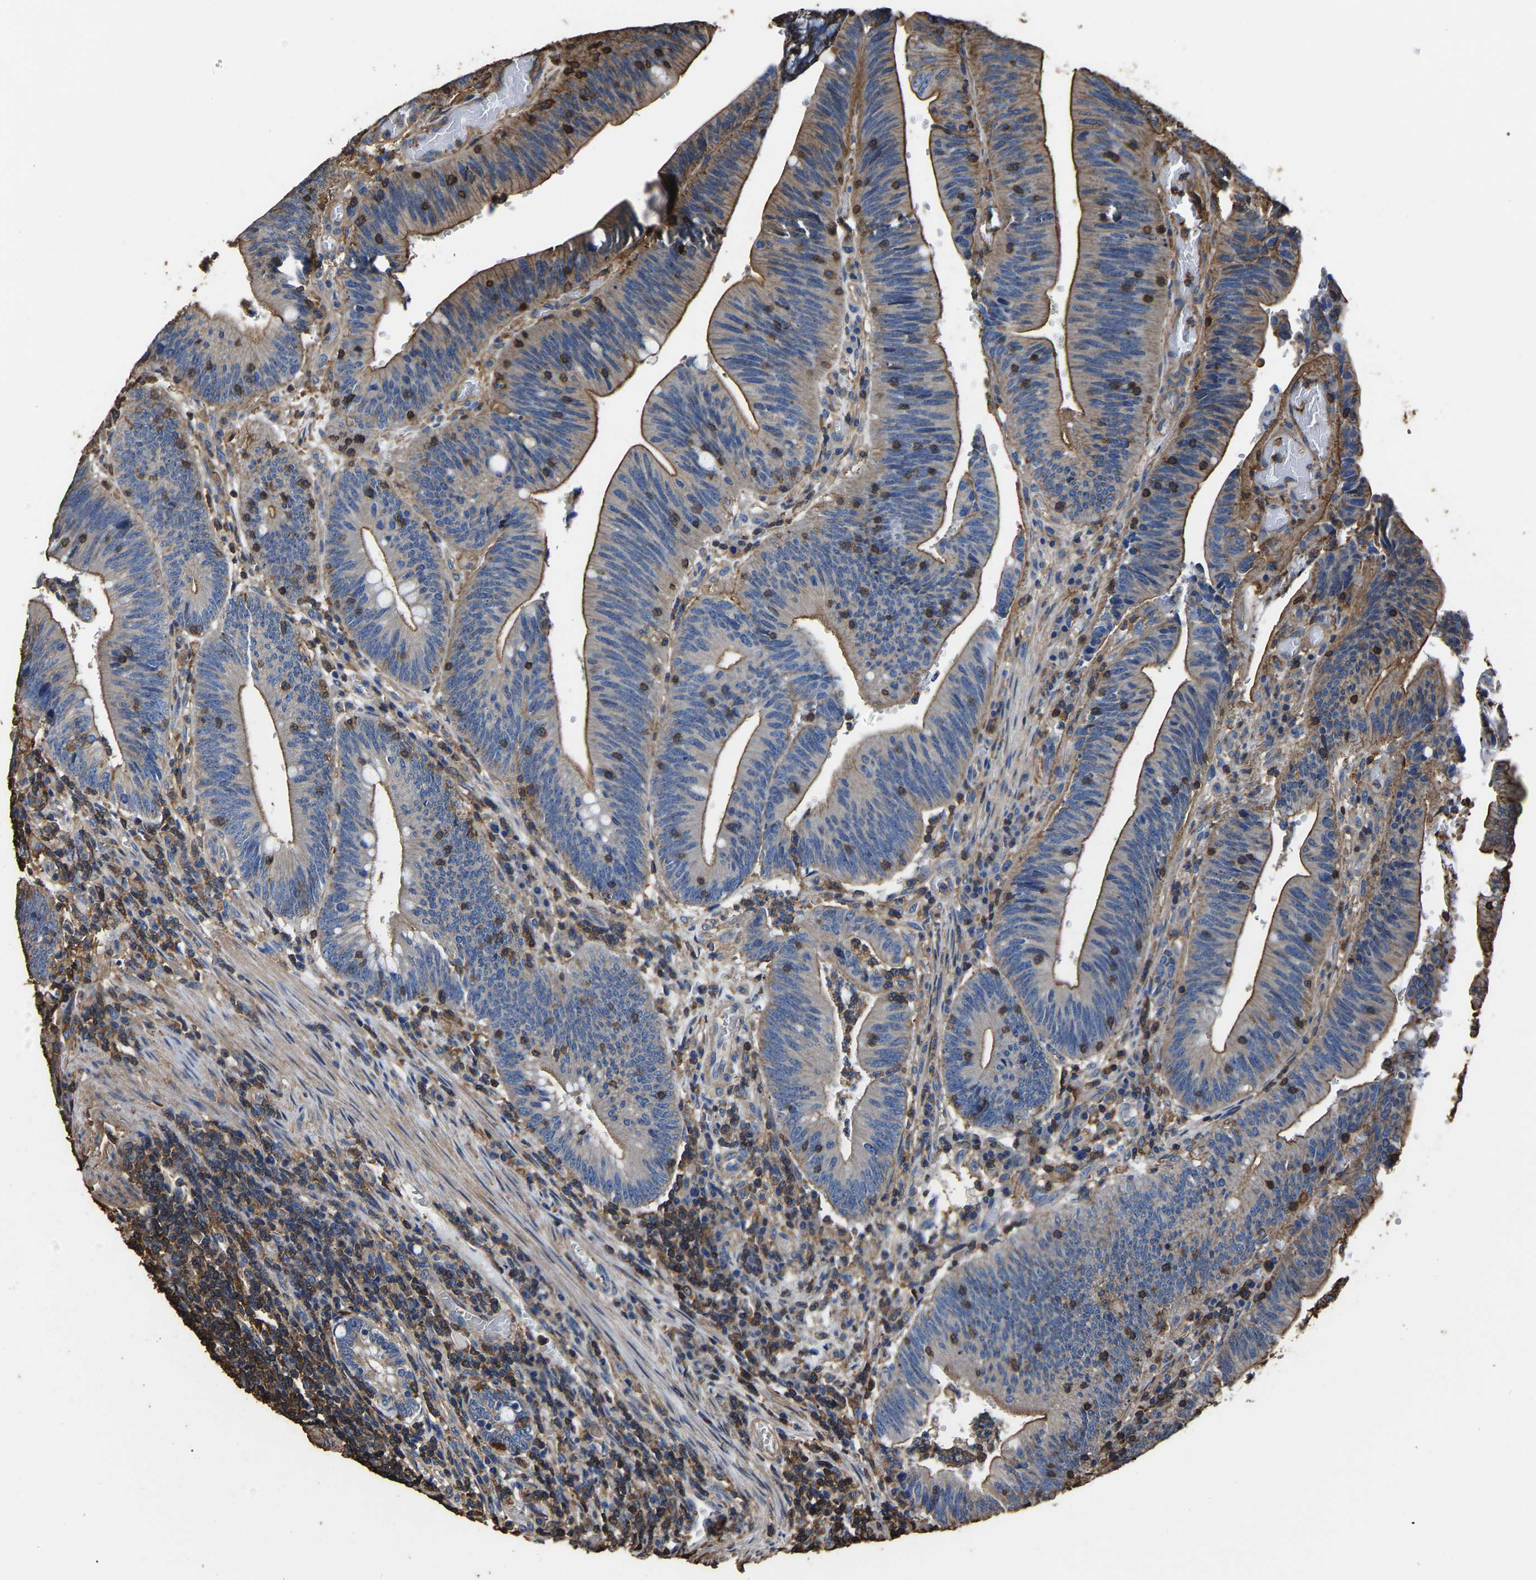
{"staining": {"intensity": "moderate", "quantity": "25%-75%", "location": "cytoplasmic/membranous"}, "tissue": "colorectal cancer", "cell_type": "Tumor cells", "image_type": "cancer", "snomed": [{"axis": "morphology", "description": "Normal tissue, NOS"}, {"axis": "morphology", "description": "Adenocarcinoma, NOS"}, {"axis": "topography", "description": "Rectum"}], "caption": "Brown immunohistochemical staining in human colorectal cancer (adenocarcinoma) exhibits moderate cytoplasmic/membranous staining in approximately 25%-75% of tumor cells.", "gene": "ARMT1", "patient": {"sex": "female", "age": 66}}